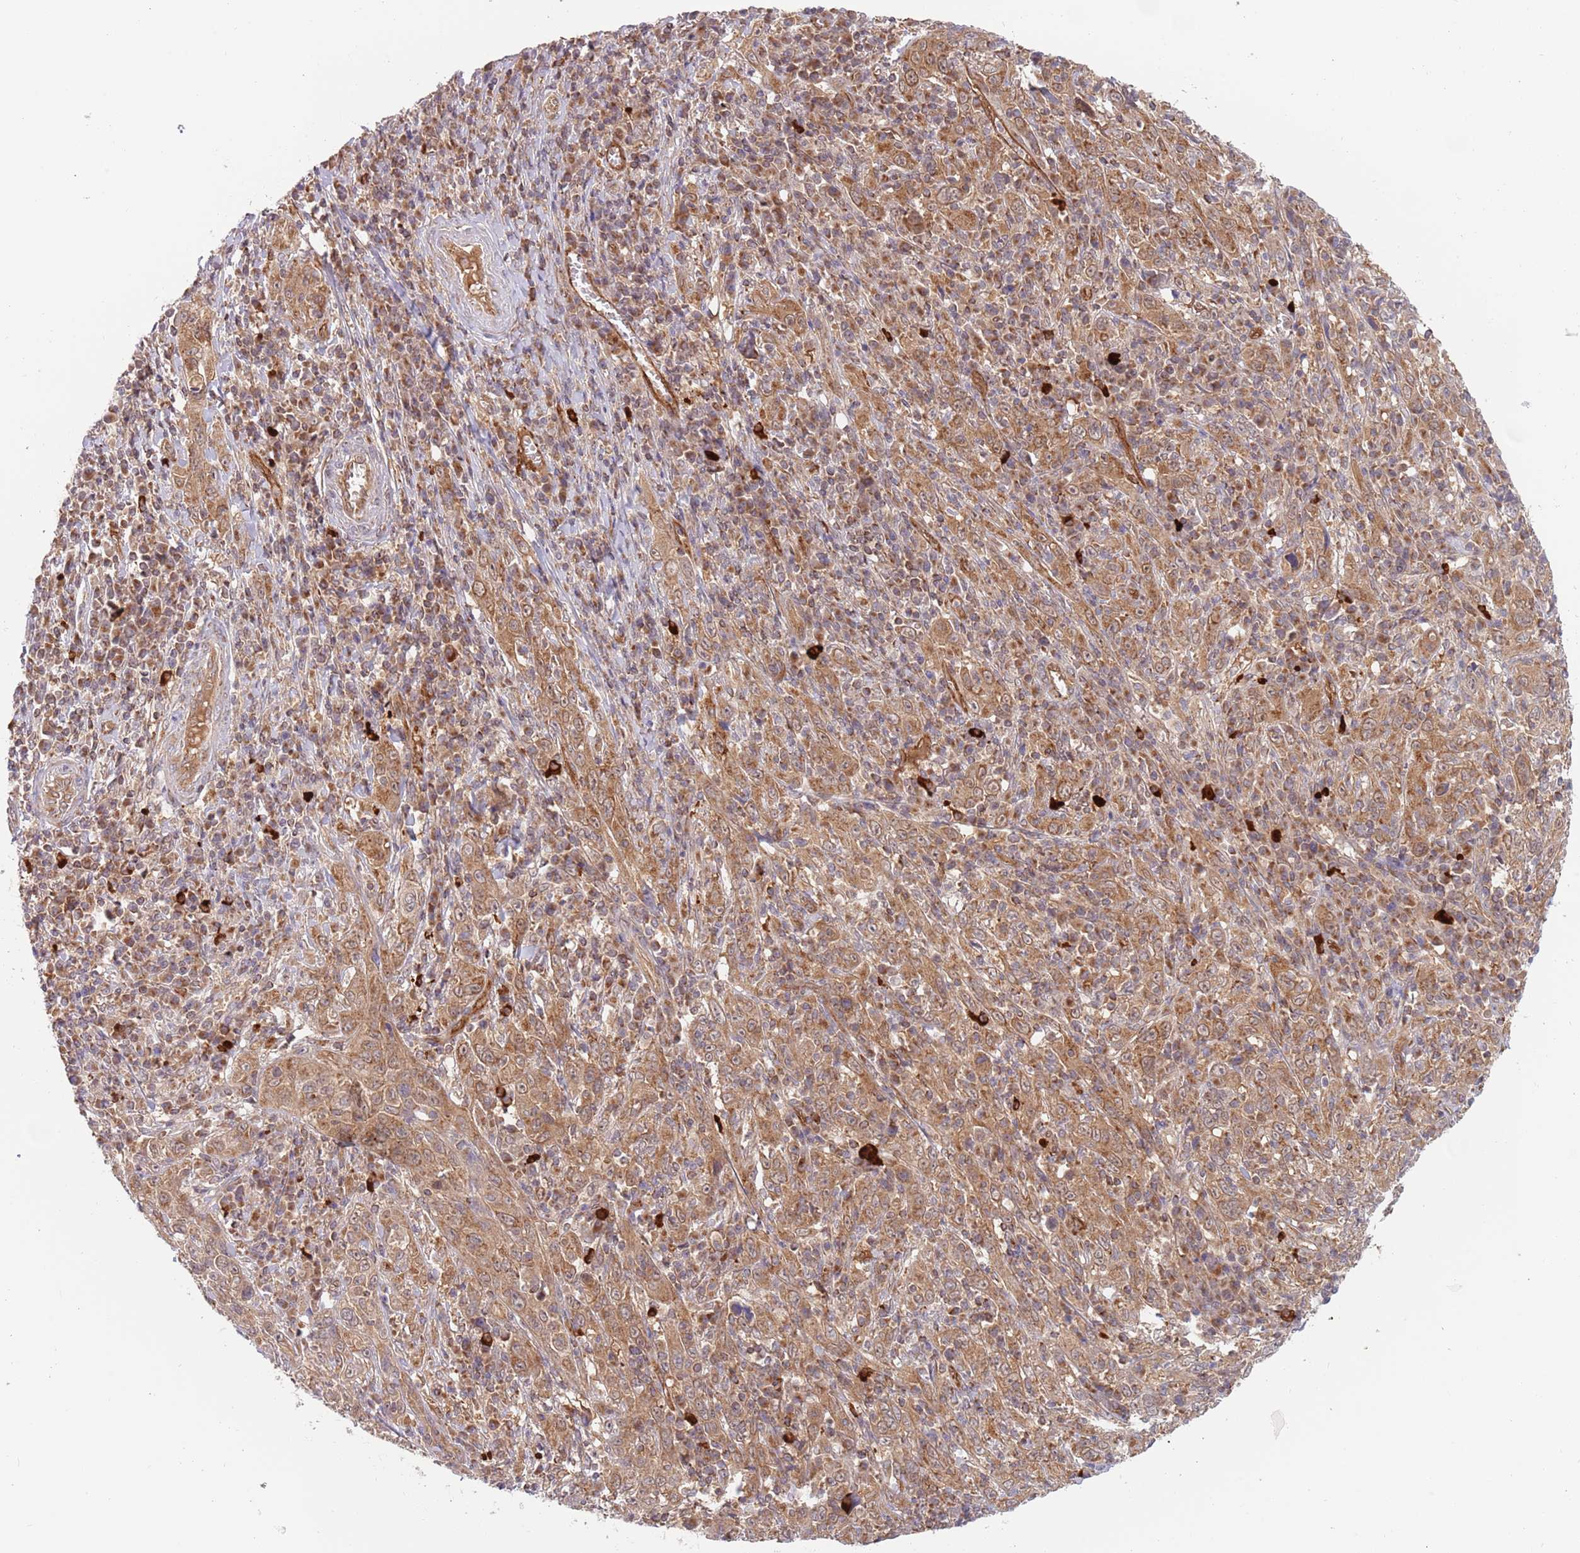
{"staining": {"intensity": "moderate", "quantity": ">75%", "location": "cytoplasmic/membranous"}, "tissue": "cervical cancer", "cell_type": "Tumor cells", "image_type": "cancer", "snomed": [{"axis": "morphology", "description": "Squamous cell carcinoma, NOS"}, {"axis": "topography", "description": "Cervix"}], "caption": "The image demonstrates a brown stain indicating the presence of a protein in the cytoplasmic/membranous of tumor cells in cervical cancer (squamous cell carcinoma). (DAB (3,3'-diaminobenzidine) IHC with brightfield microscopy, high magnification).", "gene": "GUK1", "patient": {"sex": "female", "age": 46}}